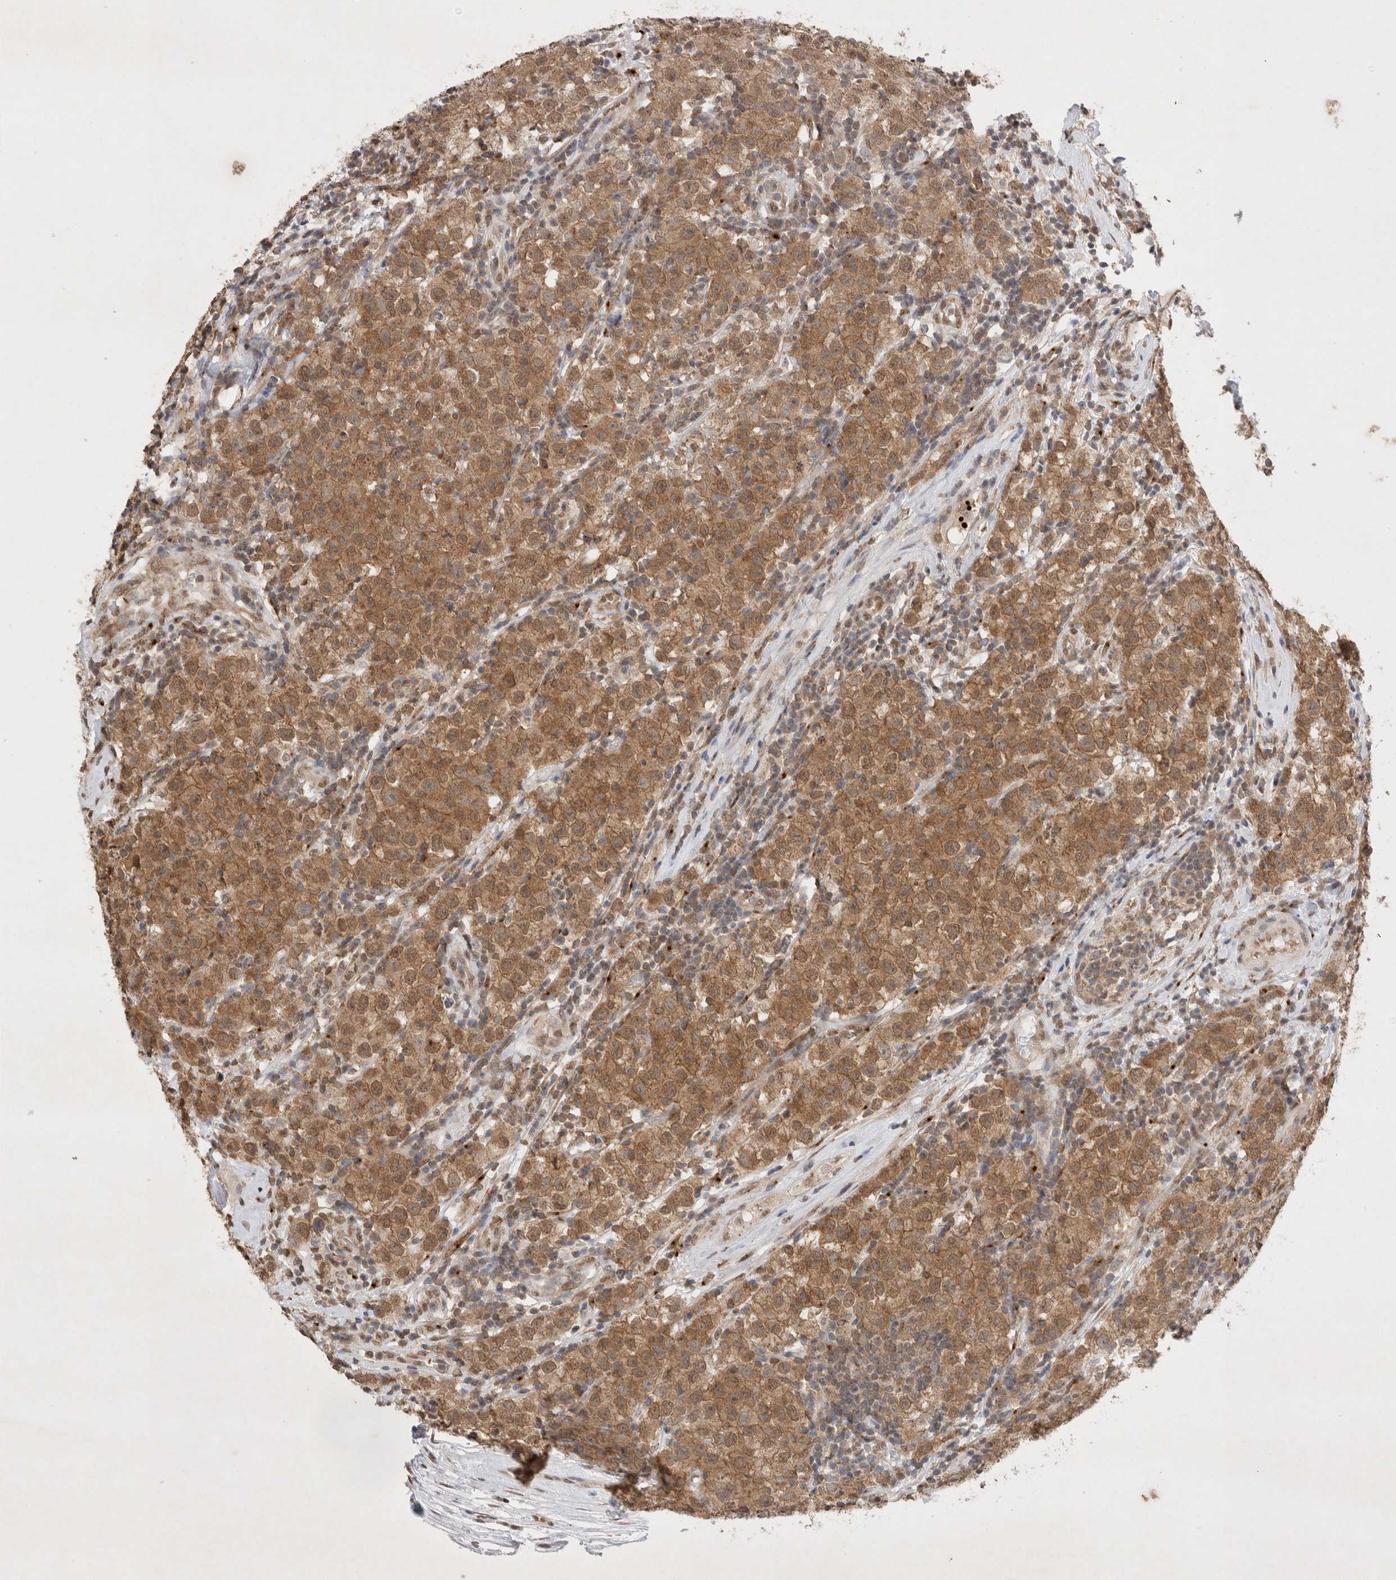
{"staining": {"intensity": "moderate", "quantity": ">75%", "location": "cytoplasmic/membranous"}, "tissue": "testis cancer", "cell_type": "Tumor cells", "image_type": "cancer", "snomed": [{"axis": "morphology", "description": "Seminoma, NOS"}, {"axis": "morphology", "description": "Carcinoma, Embryonal, NOS"}, {"axis": "topography", "description": "Testis"}], "caption": "A high-resolution histopathology image shows immunohistochemistry staining of seminoma (testis), which displays moderate cytoplasmic/membranous expression in approximately >75% of tumor cells.", "gene": "WIPF2", "patient": {"sex": "male", "age": 28}}